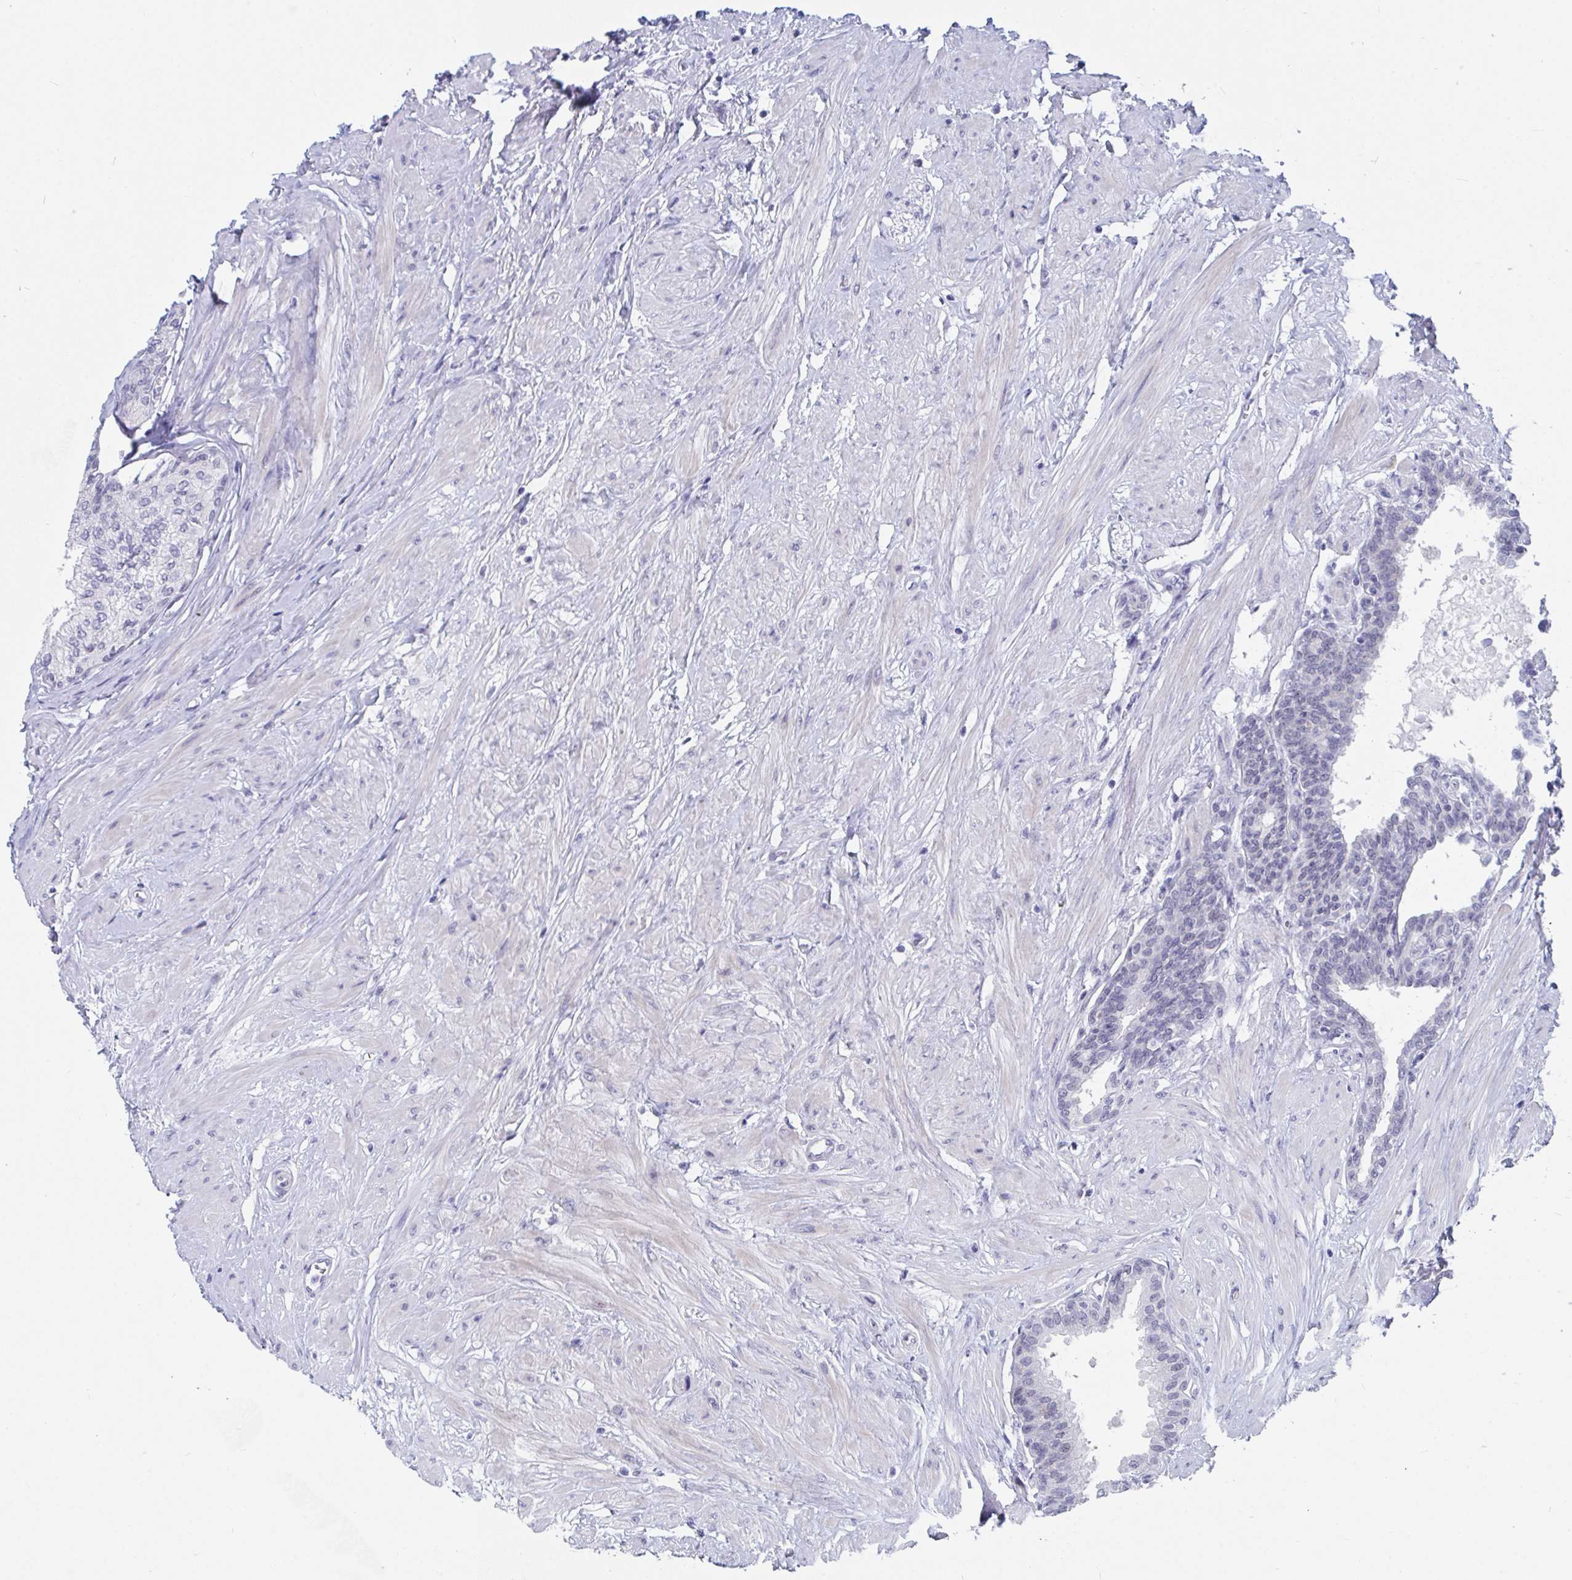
{"staining": {"intensity": "weak", "quantity": "25%-75%", "location": "nuclear"}, "tissue": "seminal vesicle", "cell_type": "Glandular cells", "image_type": "normal", "snomed": [{"axis": "morphology", "description": "Normal tissue, NOS"}, {"axis": "topography", "description": "Prostate"}, {"axis": "topography", "description": "Seminal veicle"}], "caption": "Immunohistochemistry (IHC) staining of benign seminal vesicle, which reveals low levels of weak nuclear positivity in about 25%-75% of glandular cells indicating weak nuclear protein staining. The staining was performed using DAB (brown) for protein detection and nuclei were counterstained in hematoxylin (blue).", "gene": "DAOA", "patient": {"sex": "male", "age": 60}}